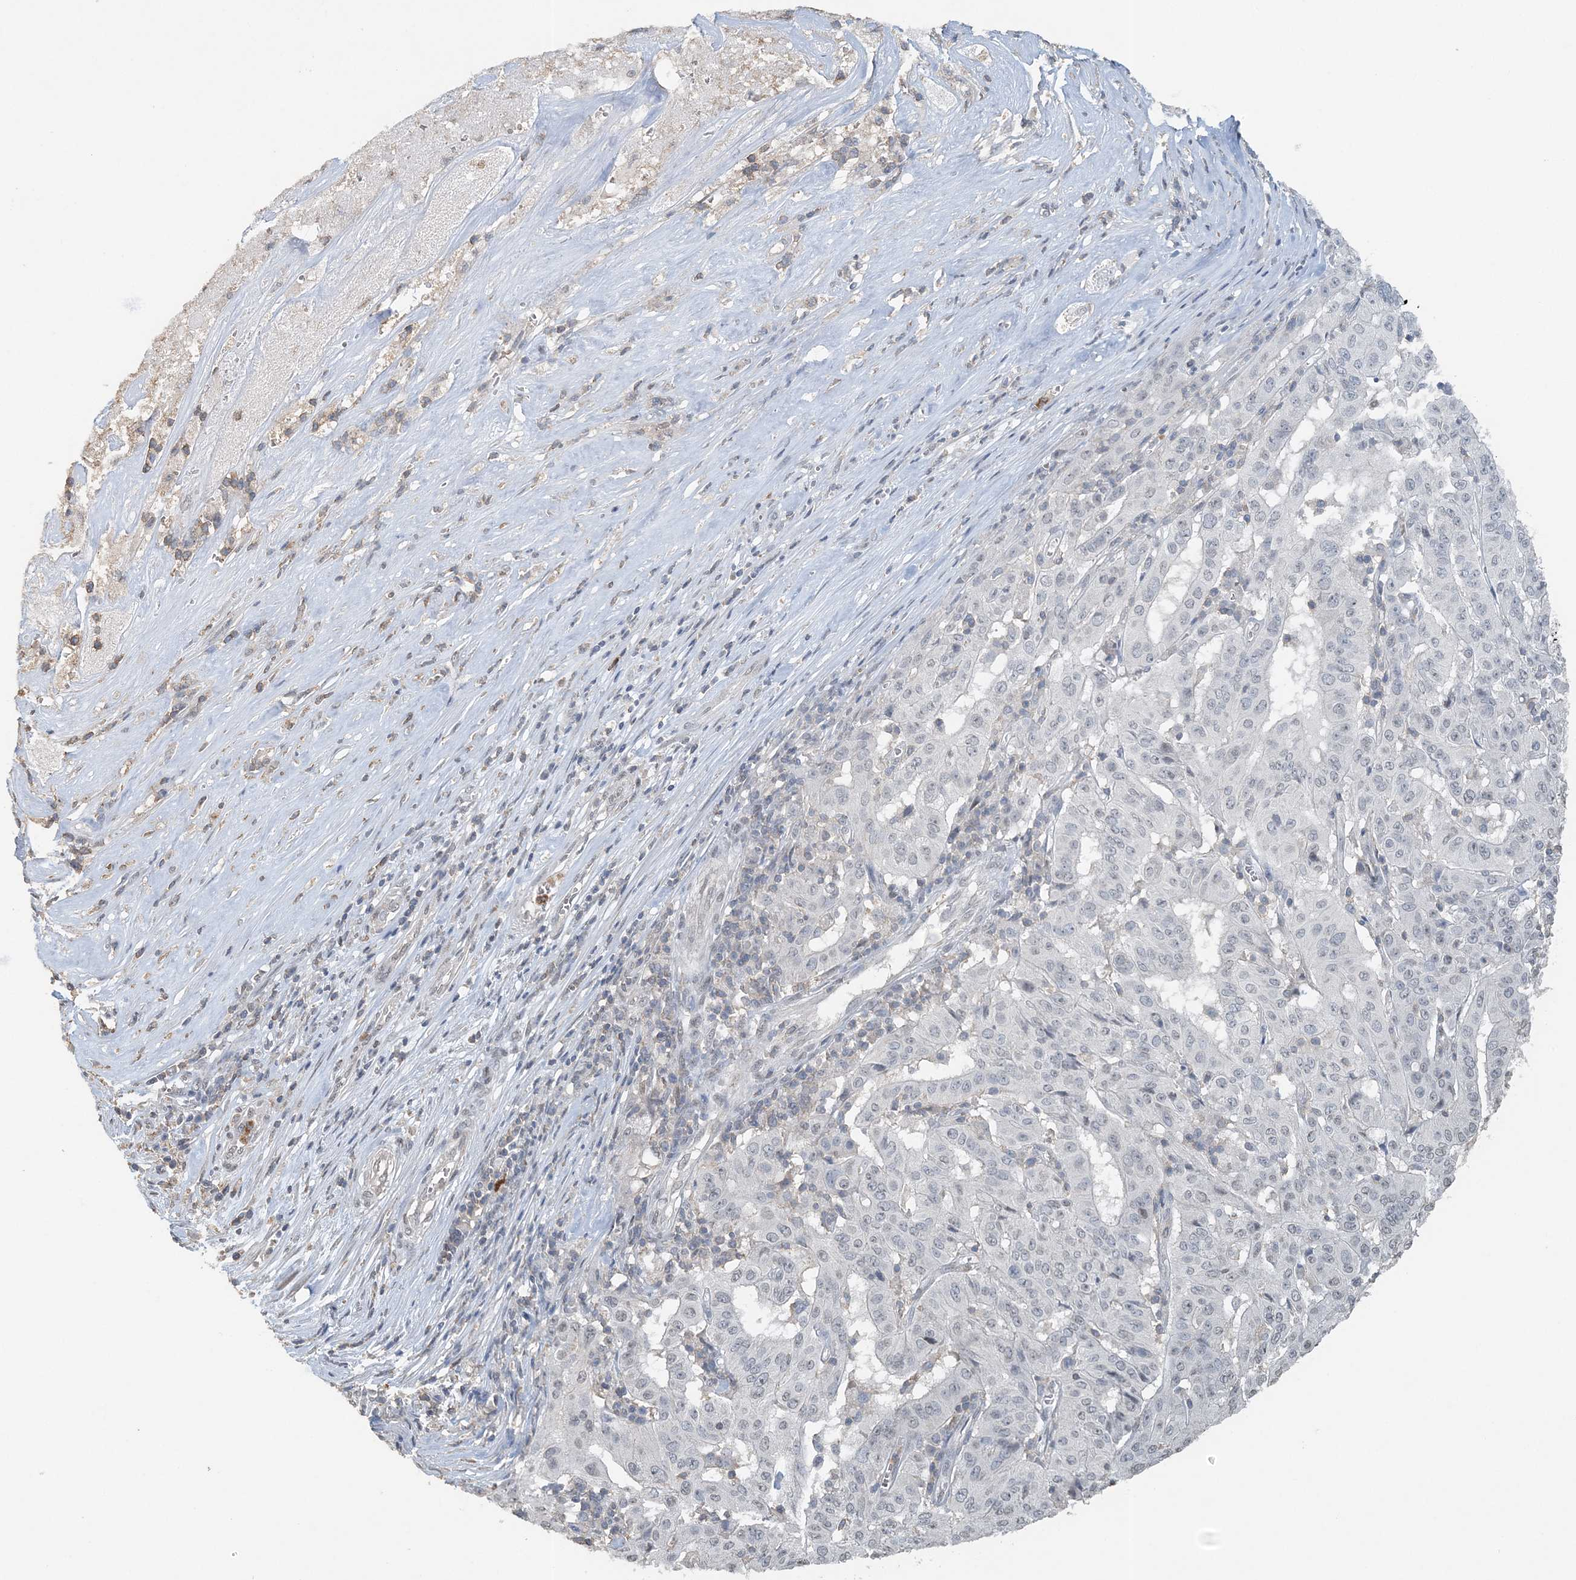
{"staining": {"intensity": "negative", "quantity": "none", "location": "none"}, "tissue": "pancreatic cancer", "cell_type": "Tumor cells", "image_type": "cancer", "snomed": [{"axis": "morphology", "description": "Adenocarcinoma, NOS"}, {"axis": "topography", "description": "Pancreas"}], "caption": "Immunohistochemical staining of human pancreatic cancer reveals no significant staining in tumor cells.", "gene": "FAM110A", "patient": {"sex": "male", "age": 63}}